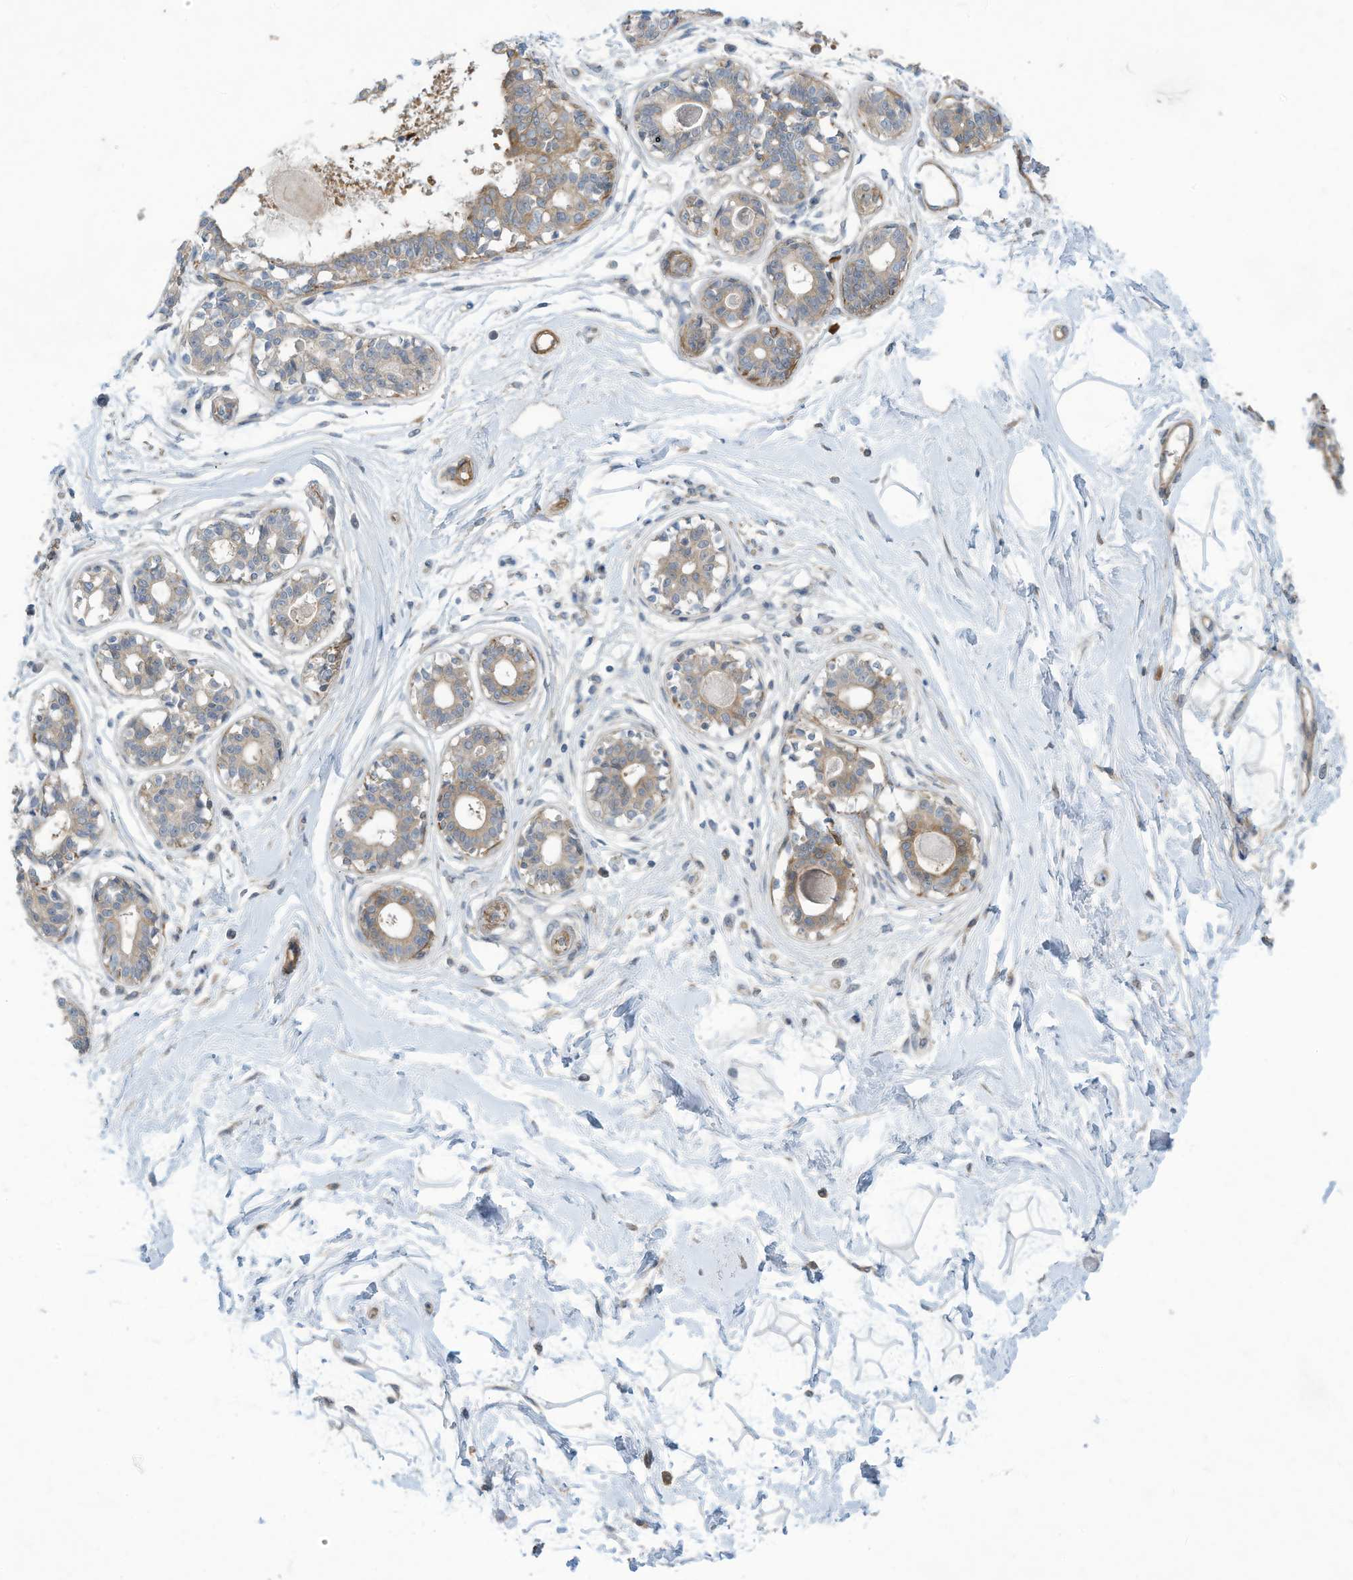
{"staining": {"intensity": "negative", "quantity": "none", "location": "none"}, "tissue": "breast", "cell_type": "Adipocytes", "image_type": "normal", "snomed": [{"axis": "morphology", "description": "Normal tissue, NOS"}, {"axis": "topography", "description": "Breast"}], "caption": "This image is of normal breast stained with IHC to label a protein in brown with the nuclei are counter-stained blue. There is no positivity in adipocytes.", "gene": "ADI1", "patient": {"sex": "female", "age": 45}}